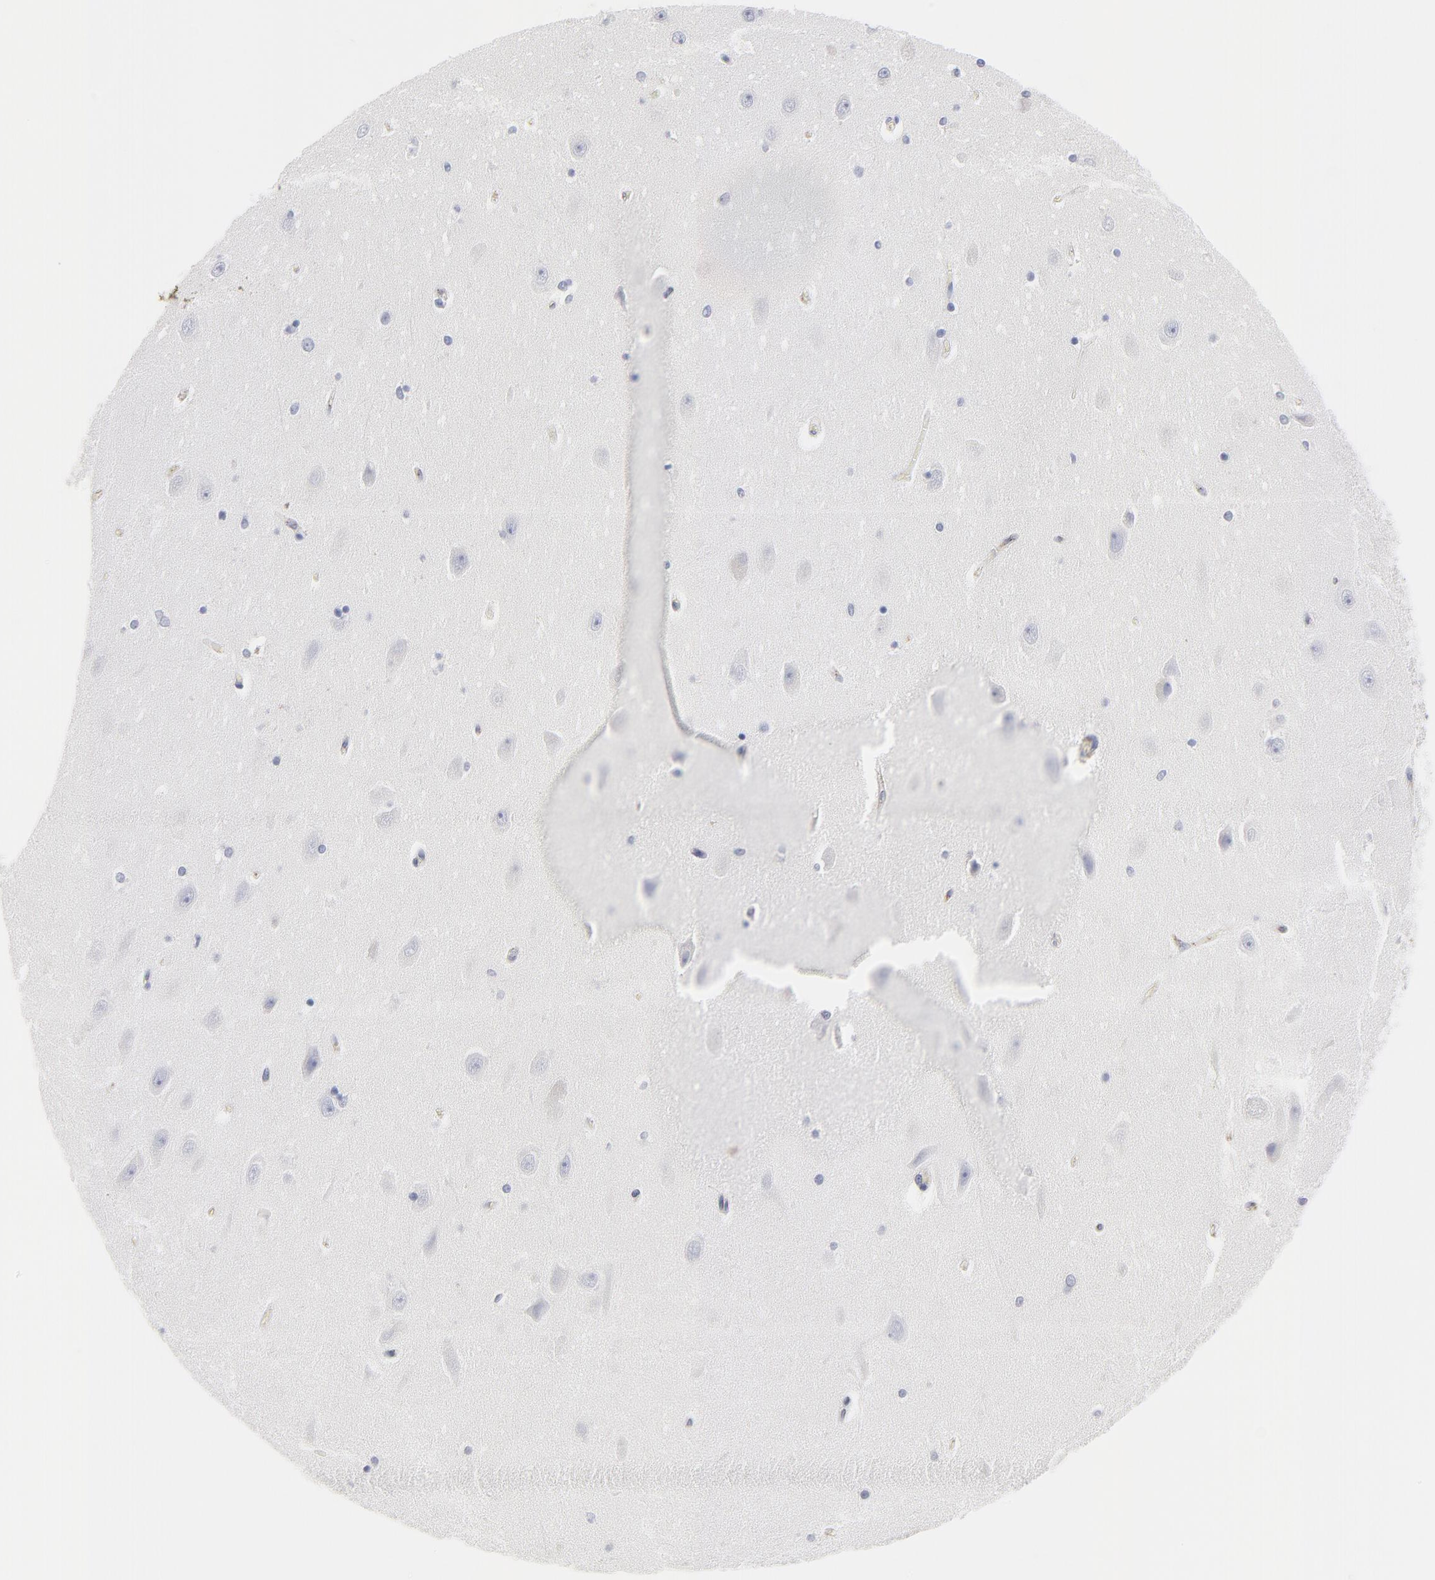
{"staining": {"intensity": "negative", "quantity": "none", "location": "none"}, "tissue": "hippocampus", "cell_type": "Glial cells", "image_type": "normal", "snomed": [{"axis": "morphology", "description": "Normal tissue, NOS"}, {"axis": "topography", "description": "Hippocampus"}], "caption": "The immunohistochemistry (IHC) histopathology image has no significant expression in glial cells of hippocampus. (Immunohistochemistry (ihc), brightfield microscopy, high magnification).", "gene": "TRIM22", "patient": {"sex": "female", "age": 54}}